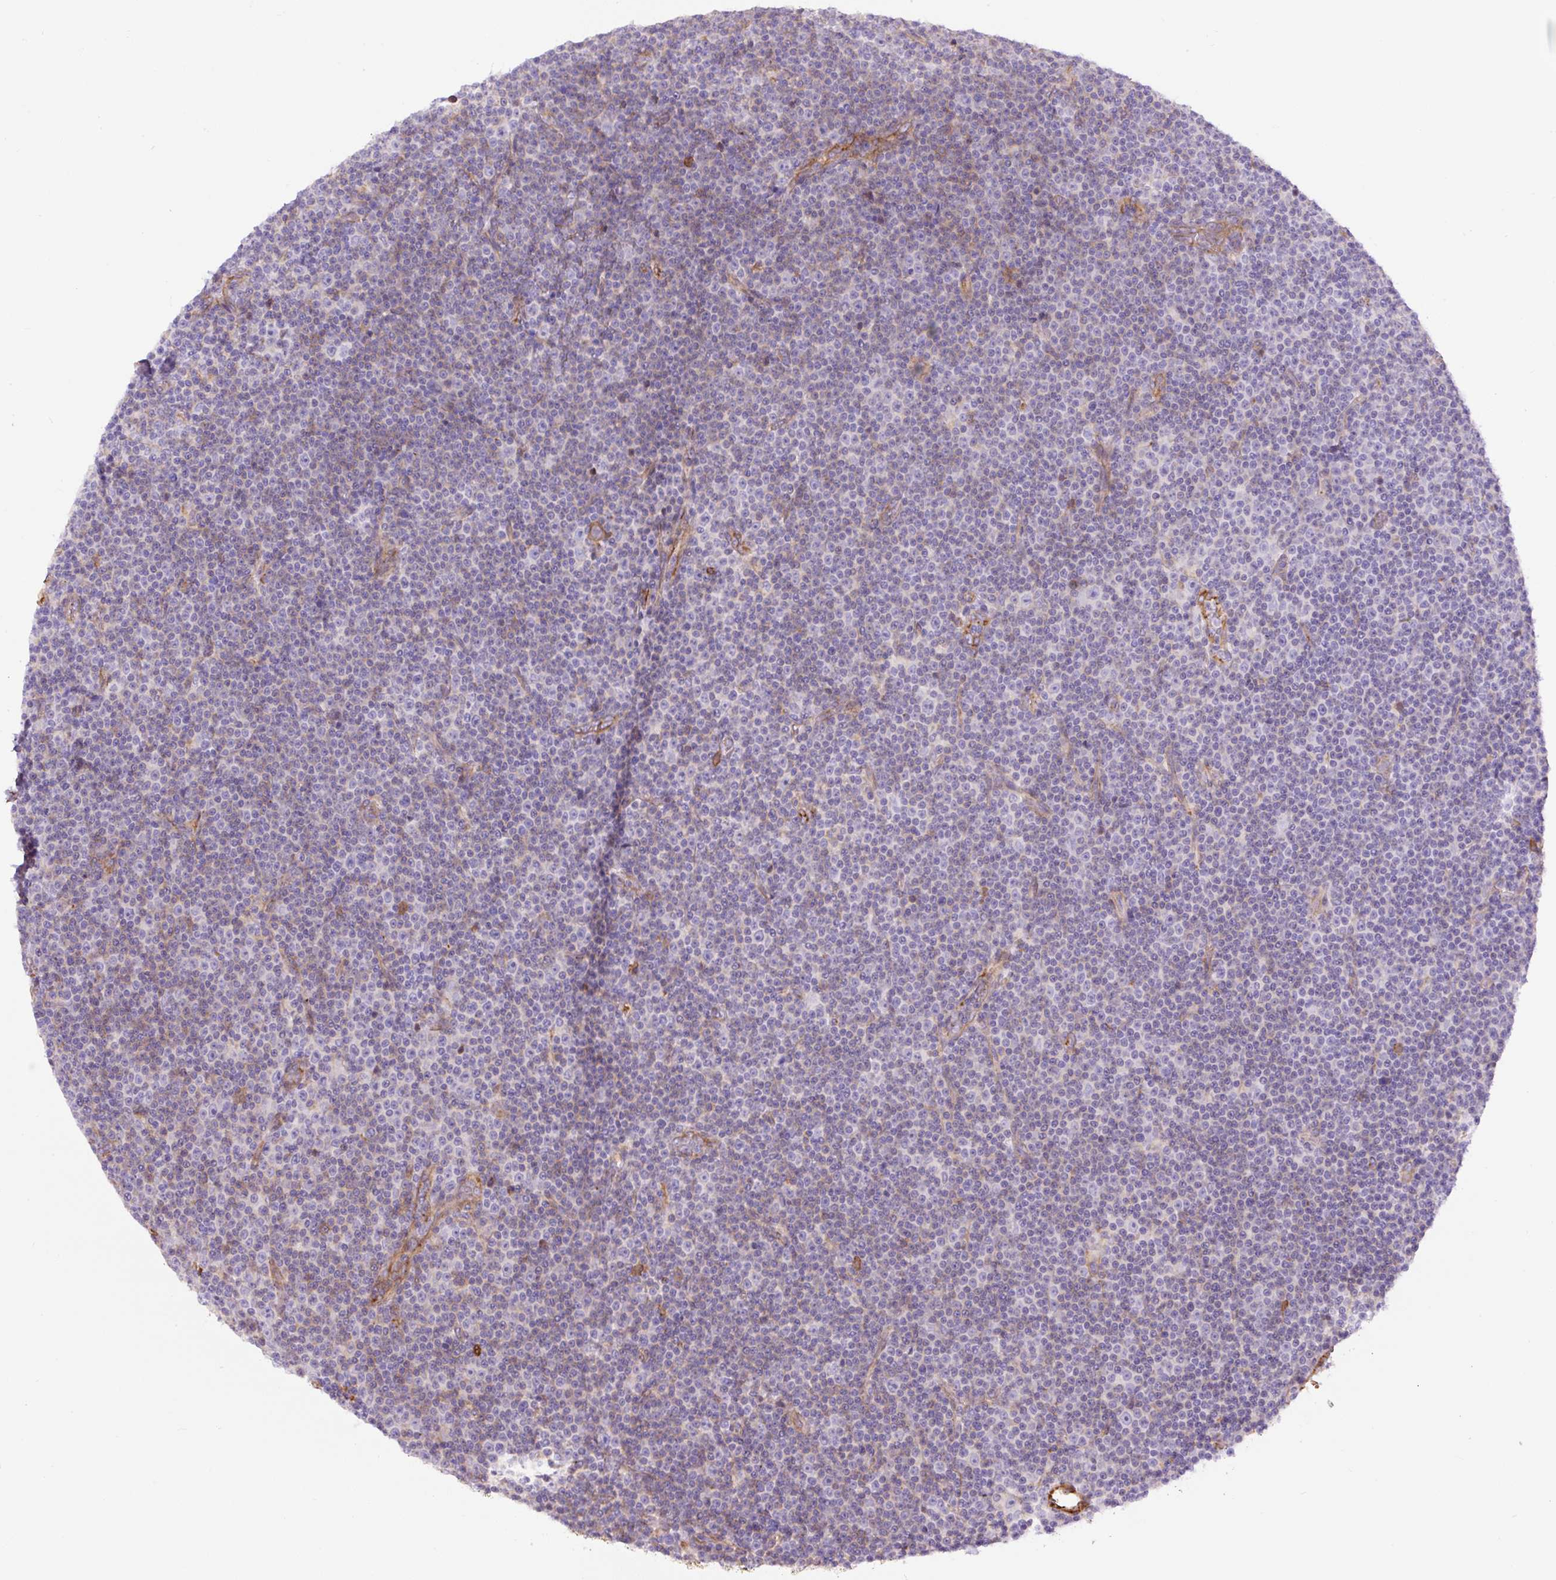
{"staining": {"intensity": "negative", "quantity": "none", "location": "none"}, "tissue": "lymphoma", "cell_type": "Tumor cells", "image_type": "cancer", "snomed": [{"axis": "morphology", "description": "Malignant lymphoma, non-Hodgkin's type, Low grade"}, {"axis": "topography", "description": "Lymph node"}], "caption": "DAB immunohistochemical staining of human malignant lymphoma, non-Hodgkin's type (low-grade) displays no significant expression in tumor cells. Nuclei are stained in blue.", "gene": "B3GALT5", "patient": {"sex": "female", "age": 67}}